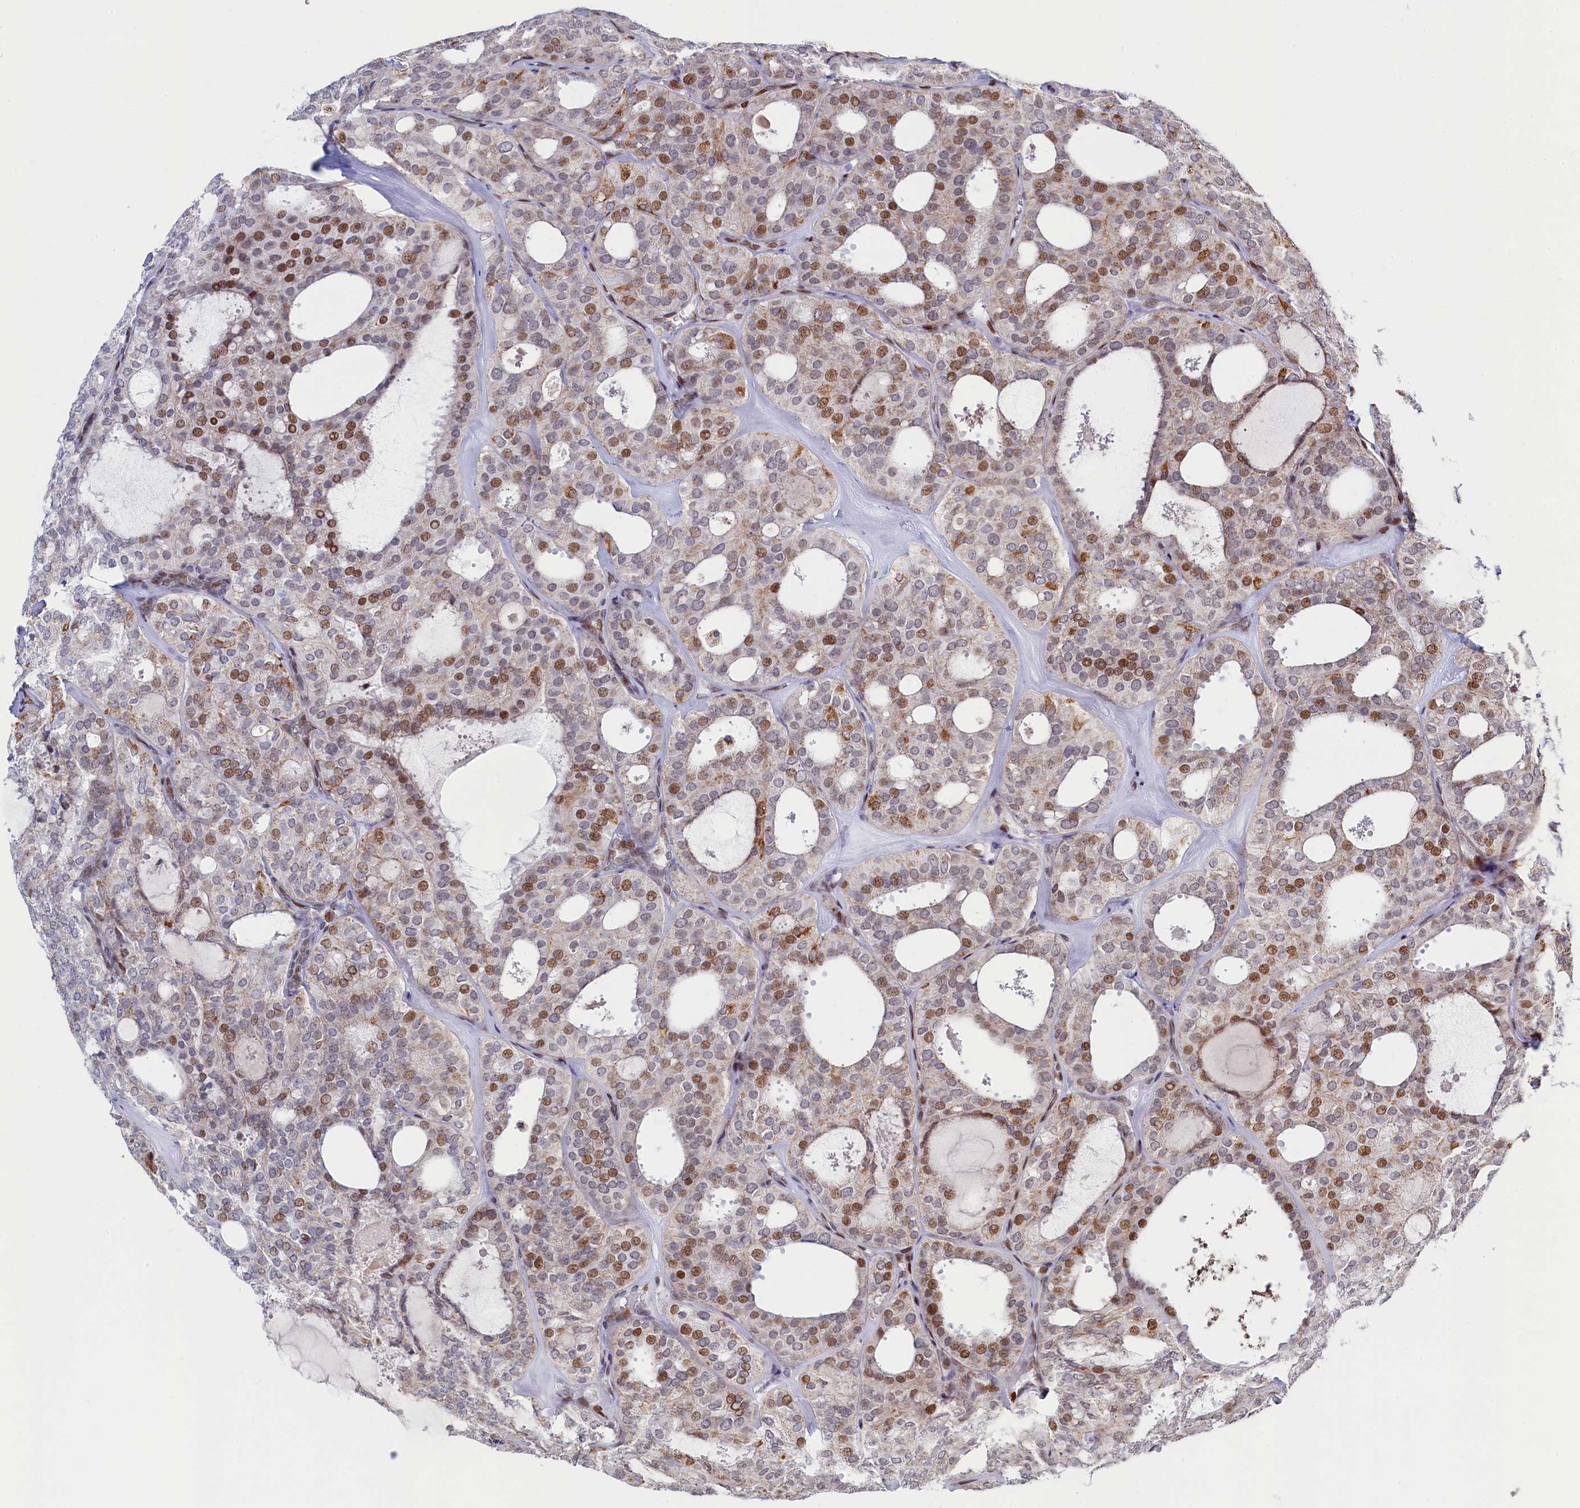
{"staining": {"intensity": "moderate", "quantity": ">75%", "location": "nuclear"}, "tissue": "thyroid cancer", "cell_type": "Tumor cells", "image_type": "cancer", "snomed": [{"axis": "morphology", "description": "Follicular adenoma carcinoma, NOS"}, {"axis": "topography", "description": "Thyroid gland"}], "caption": "The immunohistochemical stain labels moderate nuclear positivity in tumor cells of thyroid follicular adenoma carcinoma tissue.", "gene": "HDGFL3", "patient": {"sex": "male", "age": 75}}